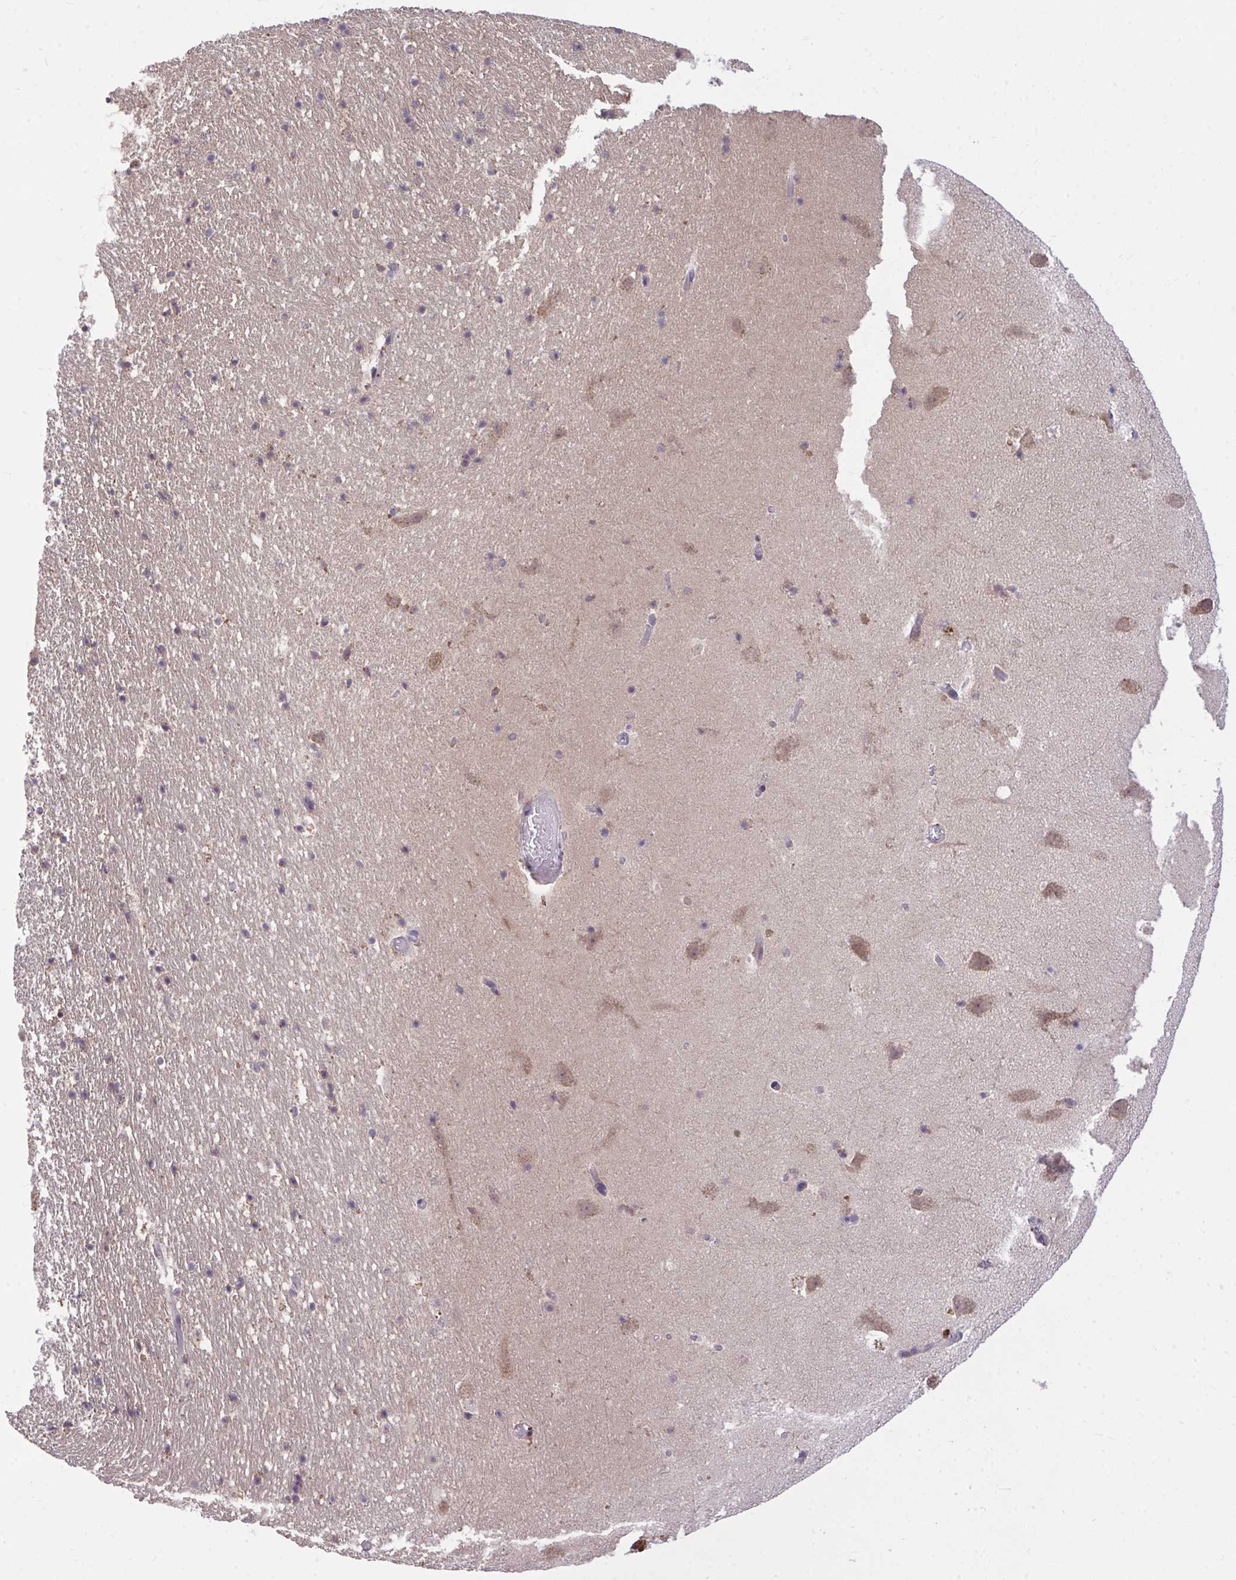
{"staining": {"intensity": "weak", "quantity": "<25%", "location": "cytoplasmic/membranous"}, "tissue": "hippocampus", "cell_type": "Glial cells", "image_type": "normal", "snomed": [{"axis": "morphology", "description": "Normal tissue, NOS"}, {"axis": "topography", "description": "Hippocampus"}], "caption": "A high-resolution histopathology image shows immunohistochemistry staining of benign hippocampus, which demonstrates no significant expression in glial cells.", "gene": "MPC2", "patient": {"sex": "female", "age": 42}}